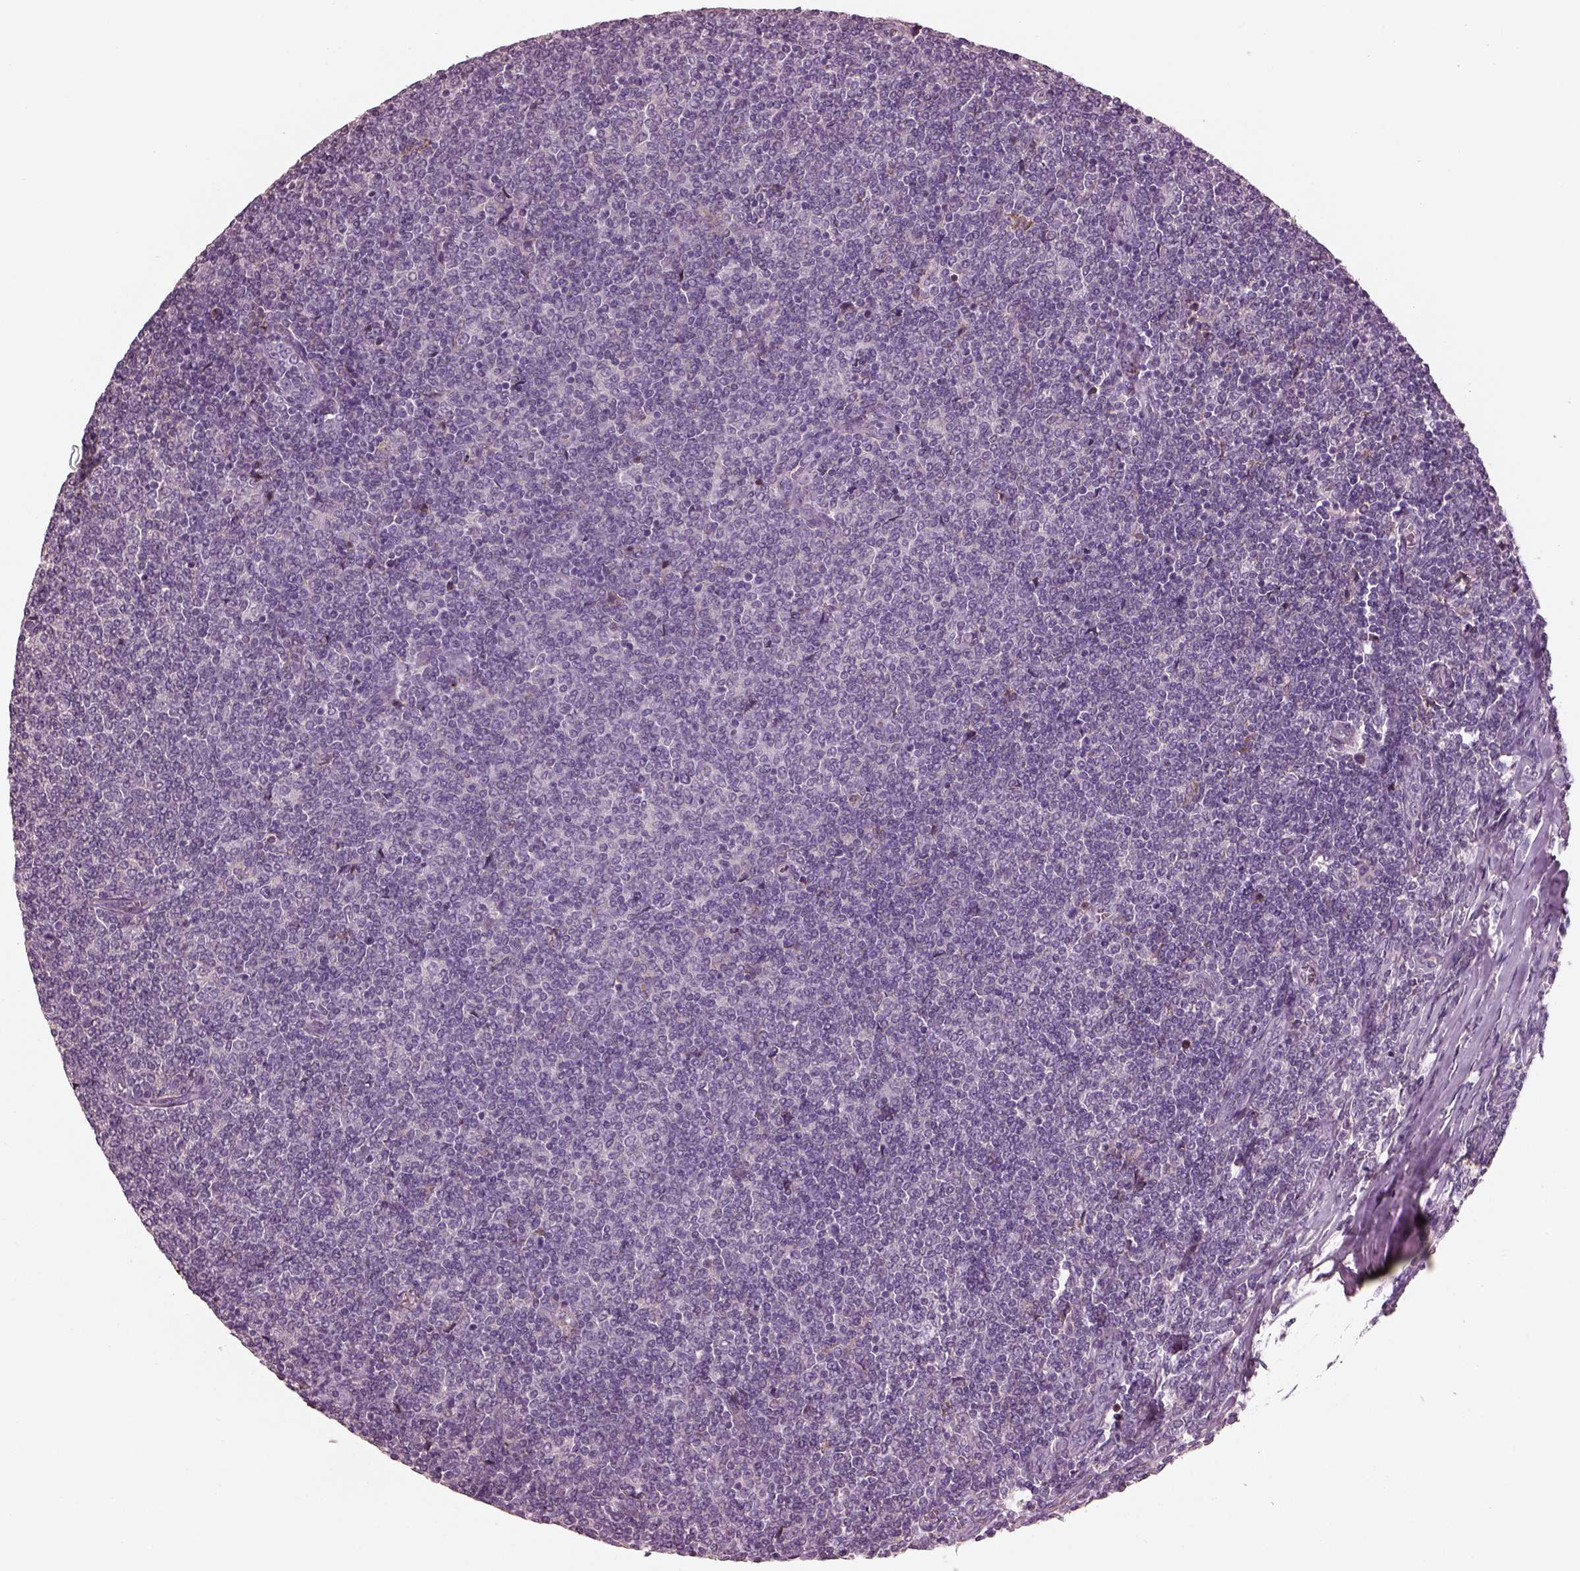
{"staining": {"intensity": "negative", "quantity": "none", "location": "none"}, "tissue": "lymphoma", "cell_type": "Tumor cells", "image_type": "cancer", "snomed": [{"axis": "morphology", "description": "Malignant lymphoma, non-Hodgkin's type, Low grade"}, {"axis": "topography", "description": "Lymph node"}], "caption": "Immunohistochemical staining of low-grade malignant lymphoma, non-Hodgkin's type reveals no significant positivity in tumor cells.", "gene": "SRI", "patient": {"sex": "male", "age": 52}}